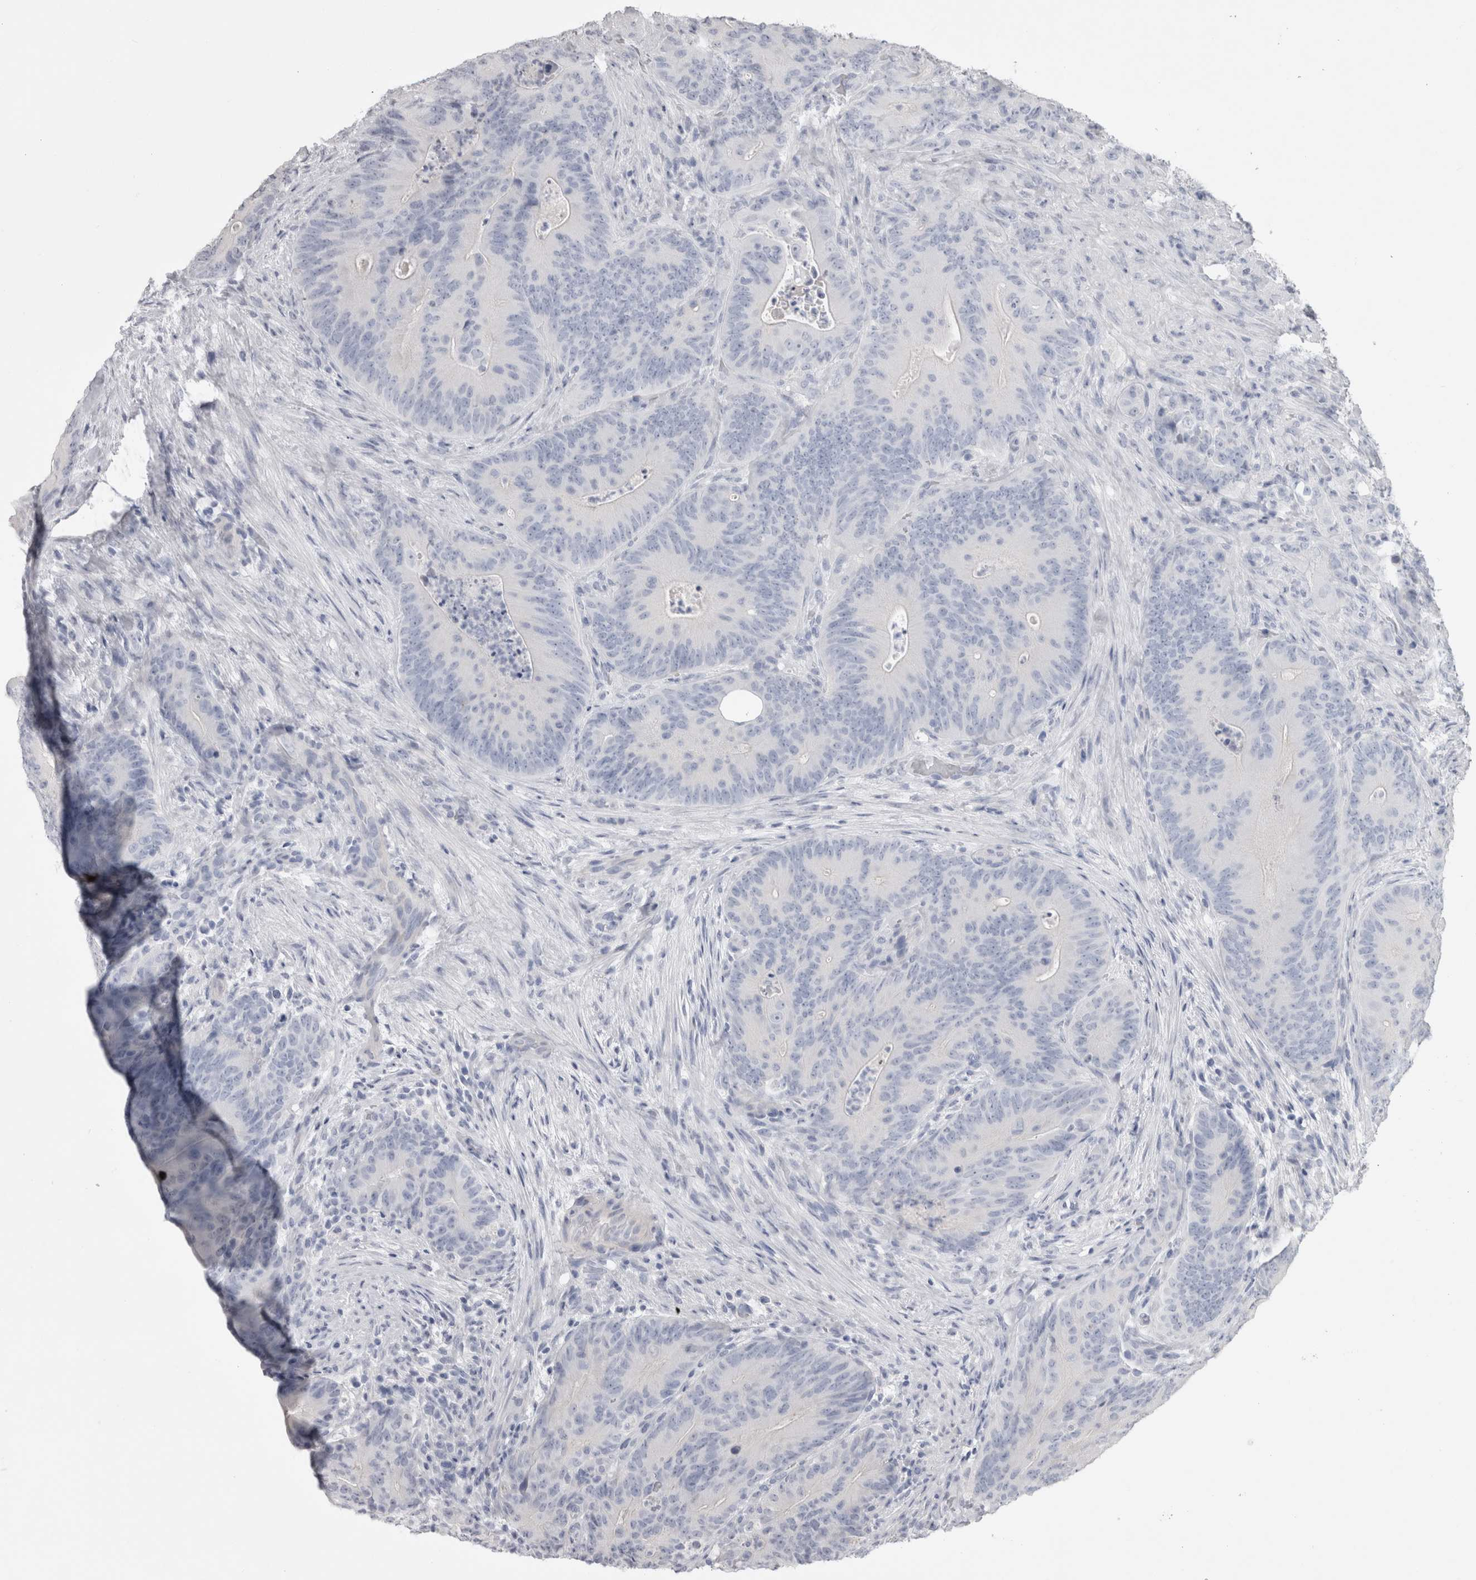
{"staining": {"intensity": "negative", "quantity": "none", "location": "none"}, "tissue": "colorectal cancer", "cell_type": "Tumor cells", "image_type": "cancer", "snomed": [{"axis": "morphology", "description": "Normal tissue, NOS"}, {"axis": "topography", "description": "Colon"}], "caption": "Tumor cells are negative for brown protein staining in colorectal cancer.", "gene": "ADAM2", "patient": {"sex": "female", "age": 82}}